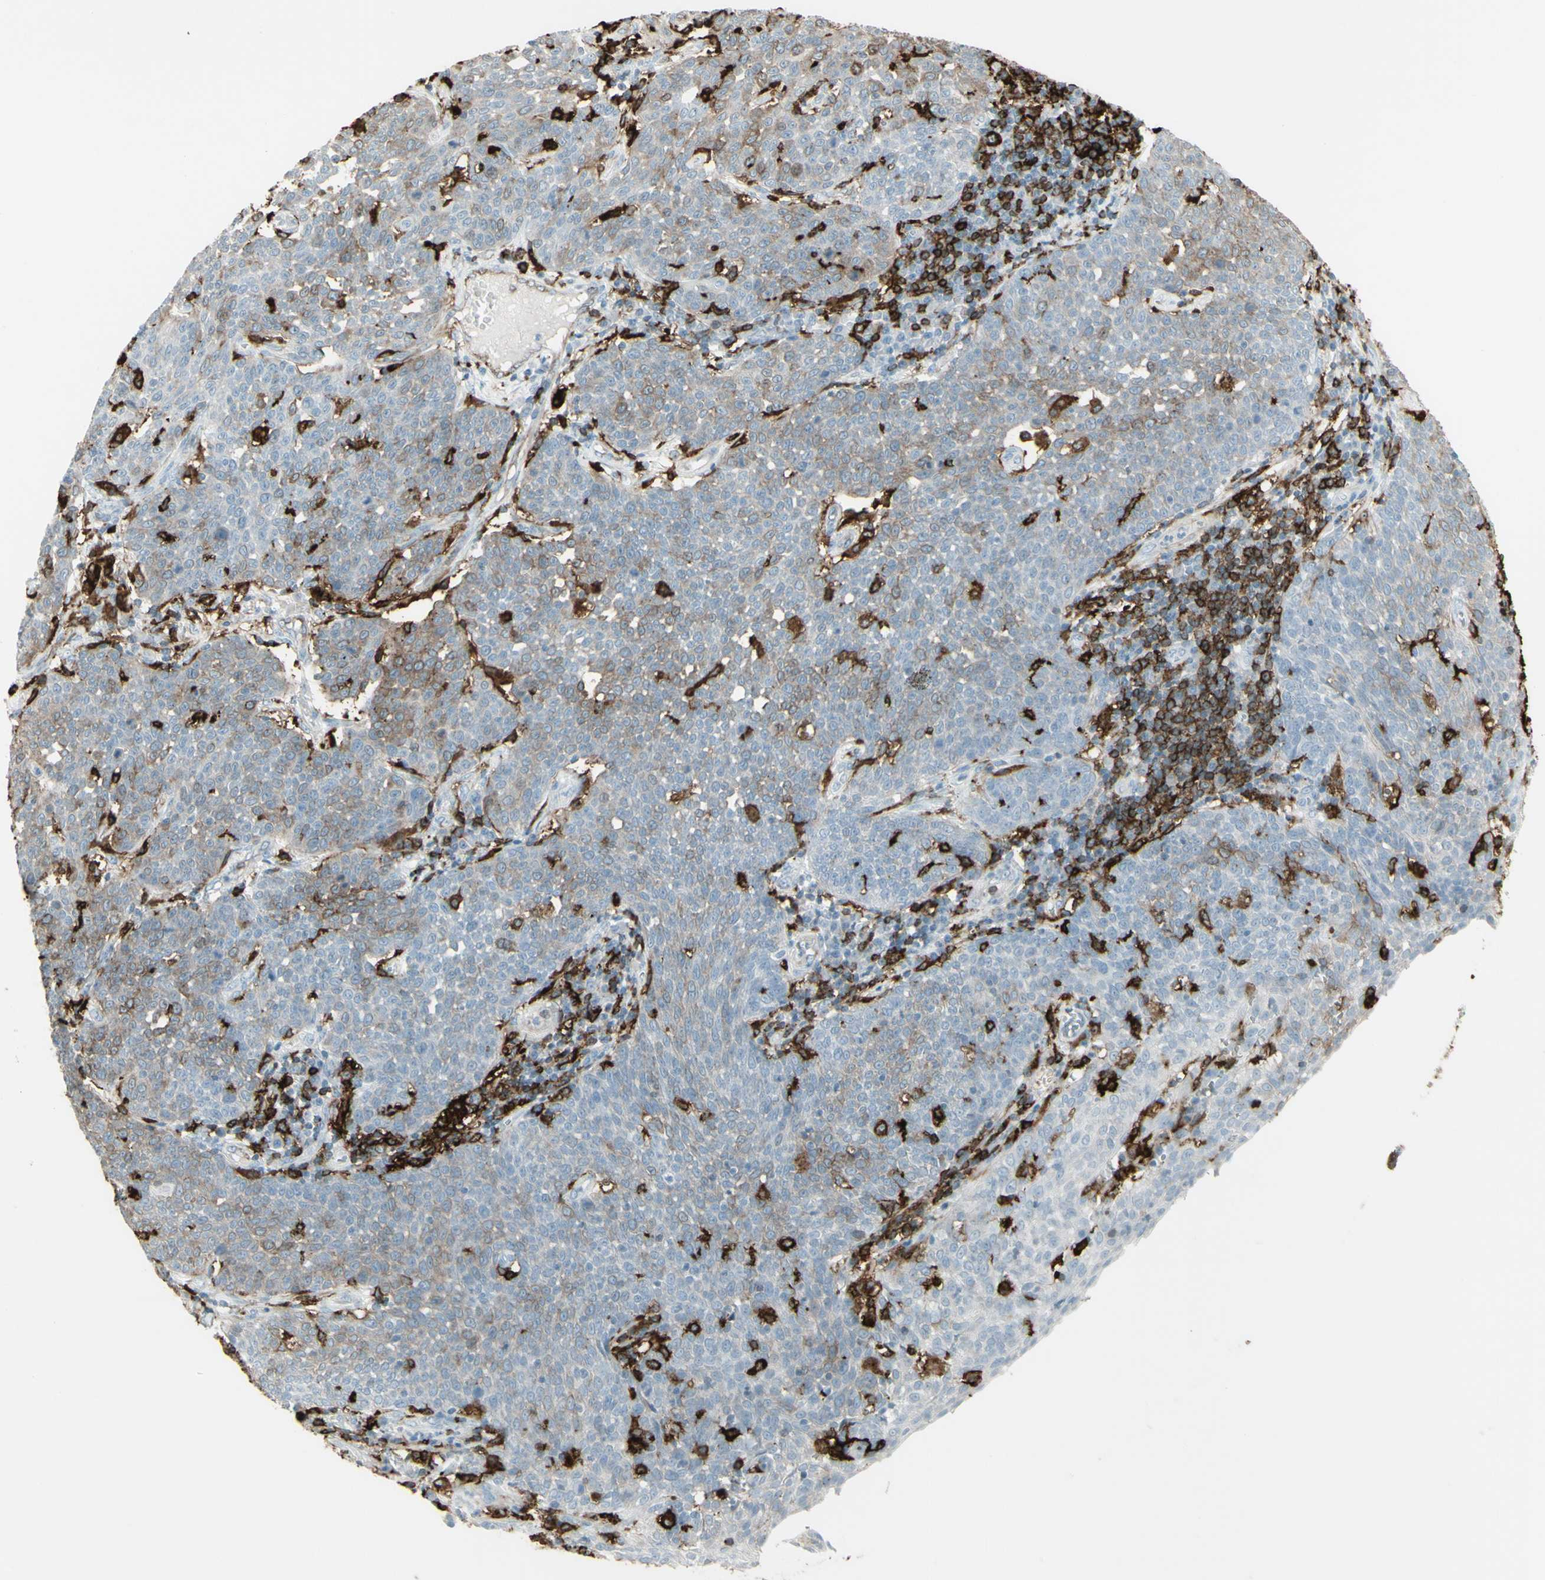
{"staining": {"intensity": "weak", "quantity": "25%-75%", "location": "cytoplasmic/membranous"}, "tissue": "cervical cancer", "cell_type": "Tumor cells", "image_type": "cancer", "snomed": [{"axis": "morphology", "description": "Squamous cell carcinoma, NOS"}, {"axis": "topography", "description": "Cervix"}], "caption": "An image showing weak cytoplasmic/membranous positivity in about 25%-75% of tumor cells in cervical squamous cell carcinoma, as visualized by brown immunohistochemical staining.", "gene": "HLA-DPB1", "patient": {"sex": "female", "age": 34}}